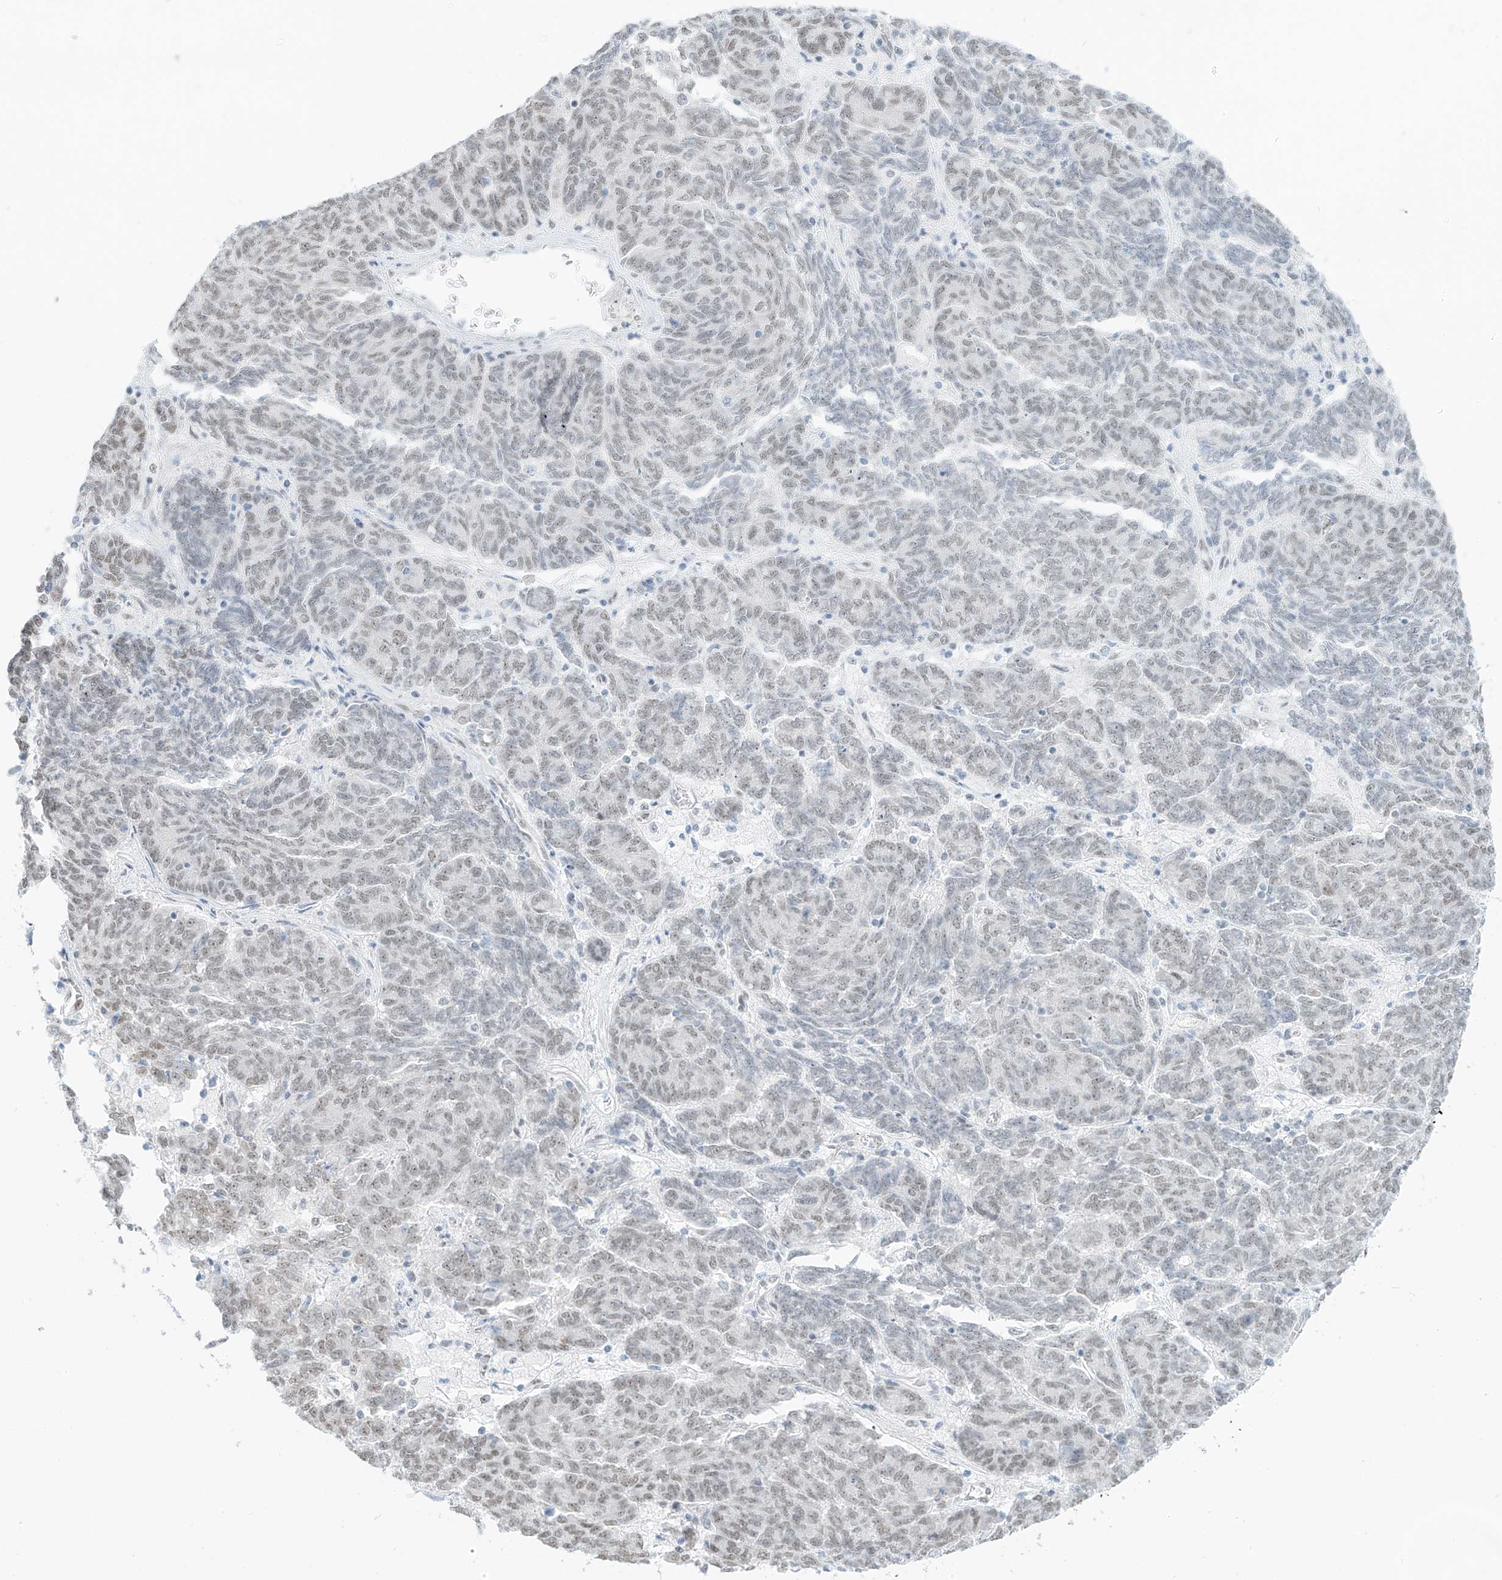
{"staining": {"intensity": "weak", "quantity": "<25%", "location": "nuclear"}, "tissue": "endometrial cancer", "cell_type": "Tumor cells", "image_type": "cancer", "snomed": [{"axis": "morphology", "description": "Adenocarcinoma, NOS"}, {"axis": "topography", "description": "Endometrium"}], "caption": "This is a micrograph of IHC staining of endometrial cancer (adenocarcinoma), which shows no positivity in tumor cells.", "gene": "PGC", "patient": {"sex": "female", "age": 80}}